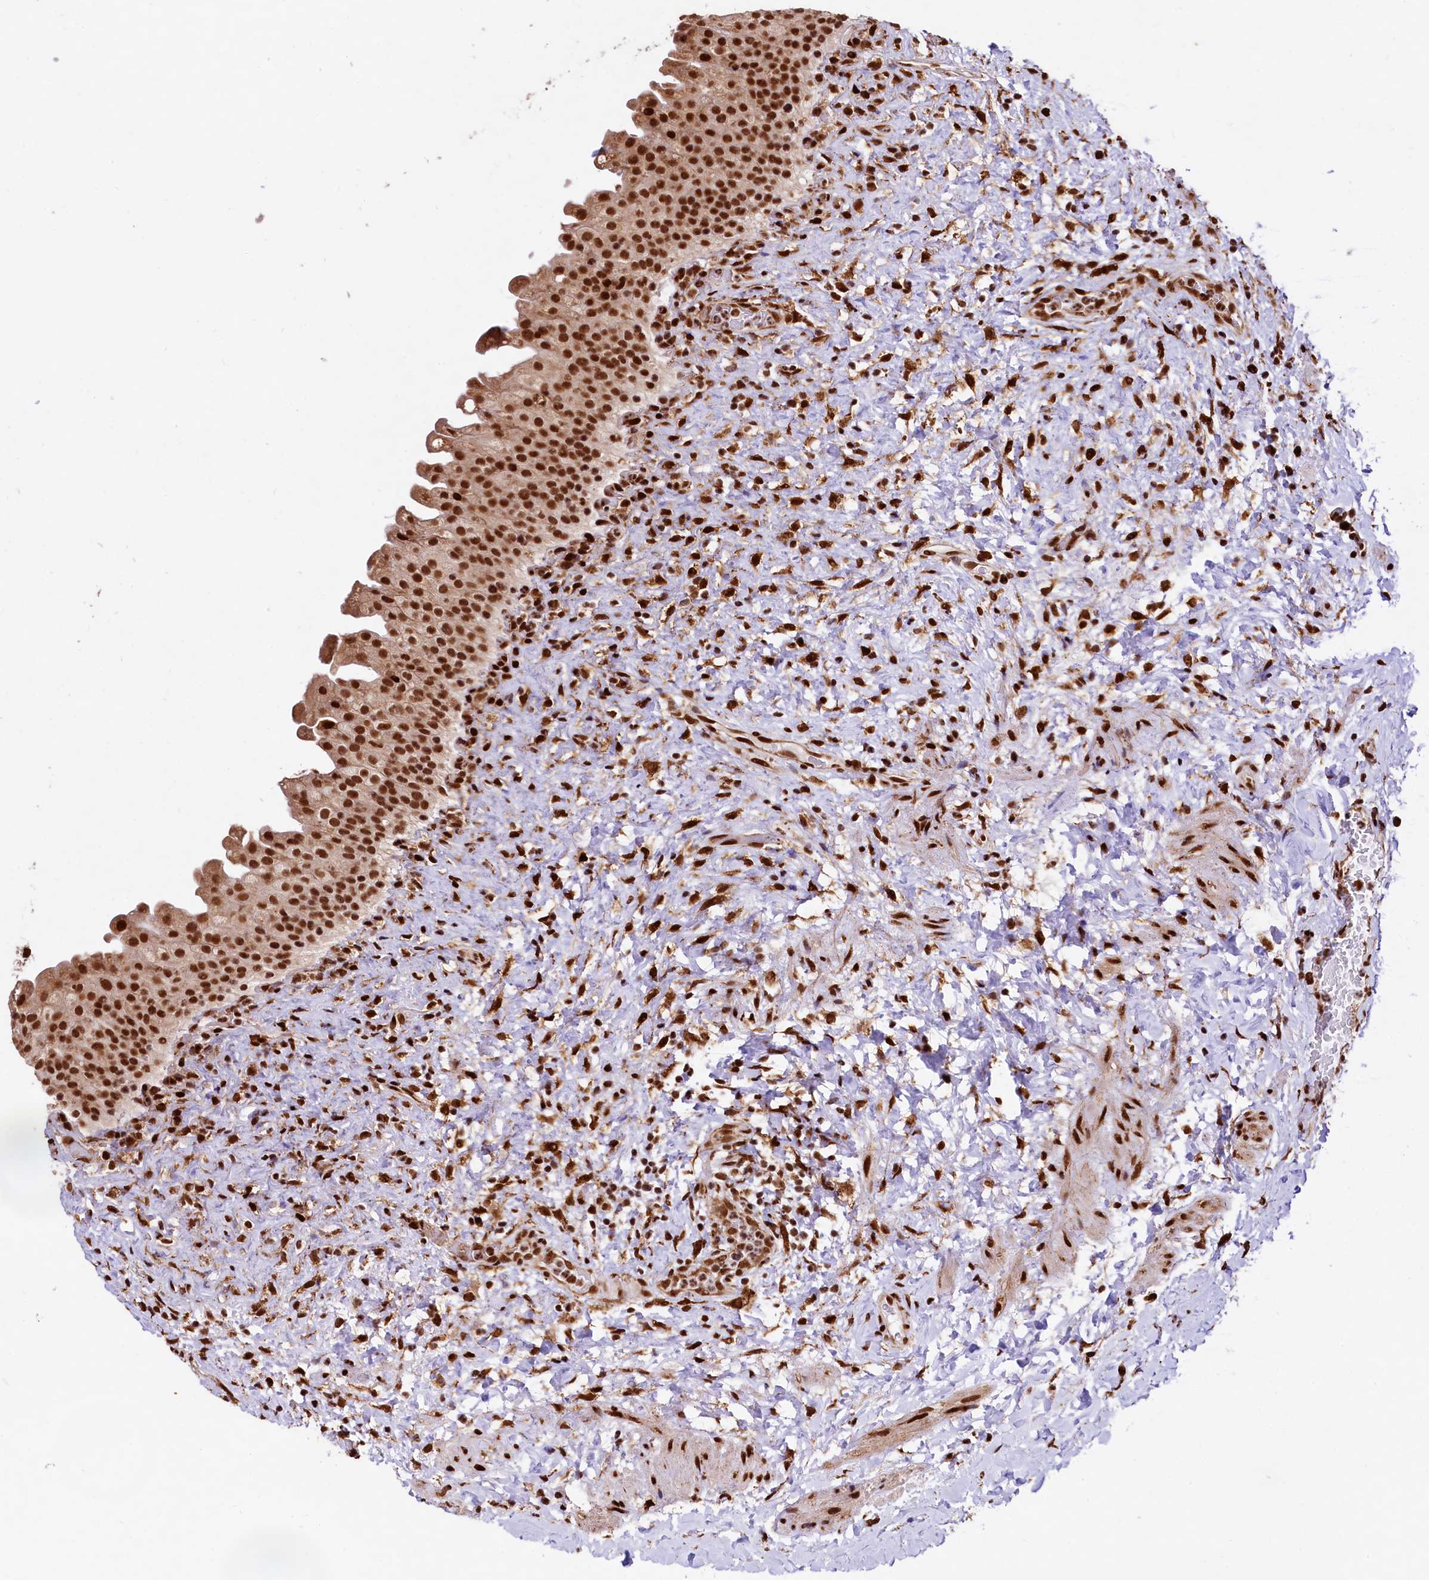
{"staining": {"intensity": "strong", "quantity": ">75%", "location": "nuclear"}, "tissue": "urinary bladder", "cell_type": "Urothelial cells", "image_type": "normal", "snomed": [{"axis": "morphology", "description": "Normal tissue, NOS"}, {"axis": "topography", "description": "Urinary bladder"}], "caption": "This histopathology image displays immunohistochemistry staining of unremarkable urinary bladder, with high strong nuclear positivity in approximately >75% of urothelial cells.", "gene": "PDS5B", "patient": {"sex": "female", "age": 27}}